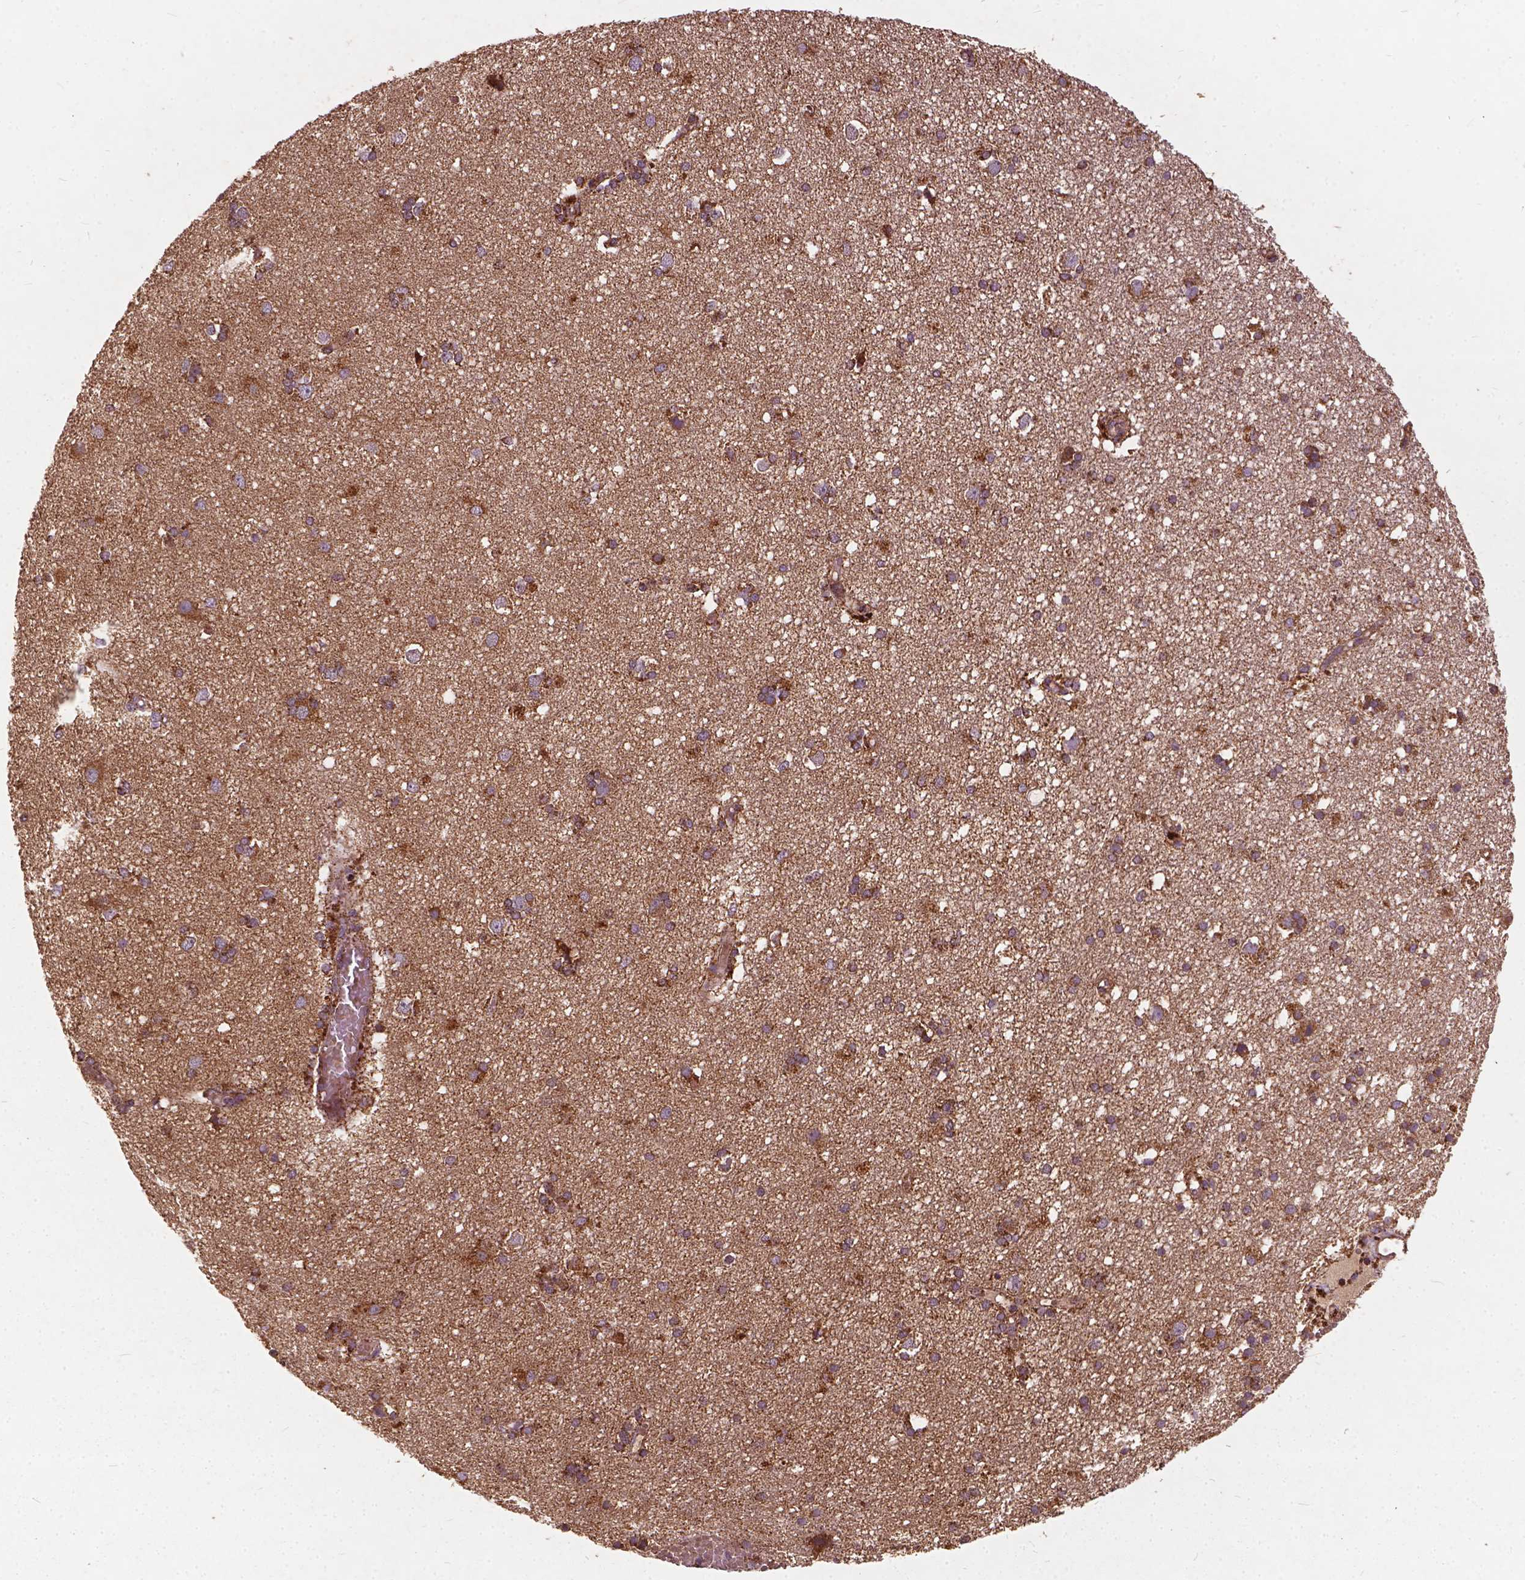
{"staining": {"intensity": "weak", "quantity": ">75%", "location": "cytoplasmic/membranous"}, "tissue": "cerebral cortex", "cell_type": "Endothelial cells", "image_type": "normal", "snomed": [{"axis": "morphology", "description": "Normal tissue, NOS"}, {"axis": "morphology", "description": "Glioma, malignant, High grade"}, {"axis": "topography", "description": "Cerebral cortex"}], "caption": "An image of cerebral cortex stained for a protein displays weak cytoplasmic/membranous brown staining in endothelial cells.", "gene": "UBXN2A", "patient": {"sex": "male", "age": 71}}